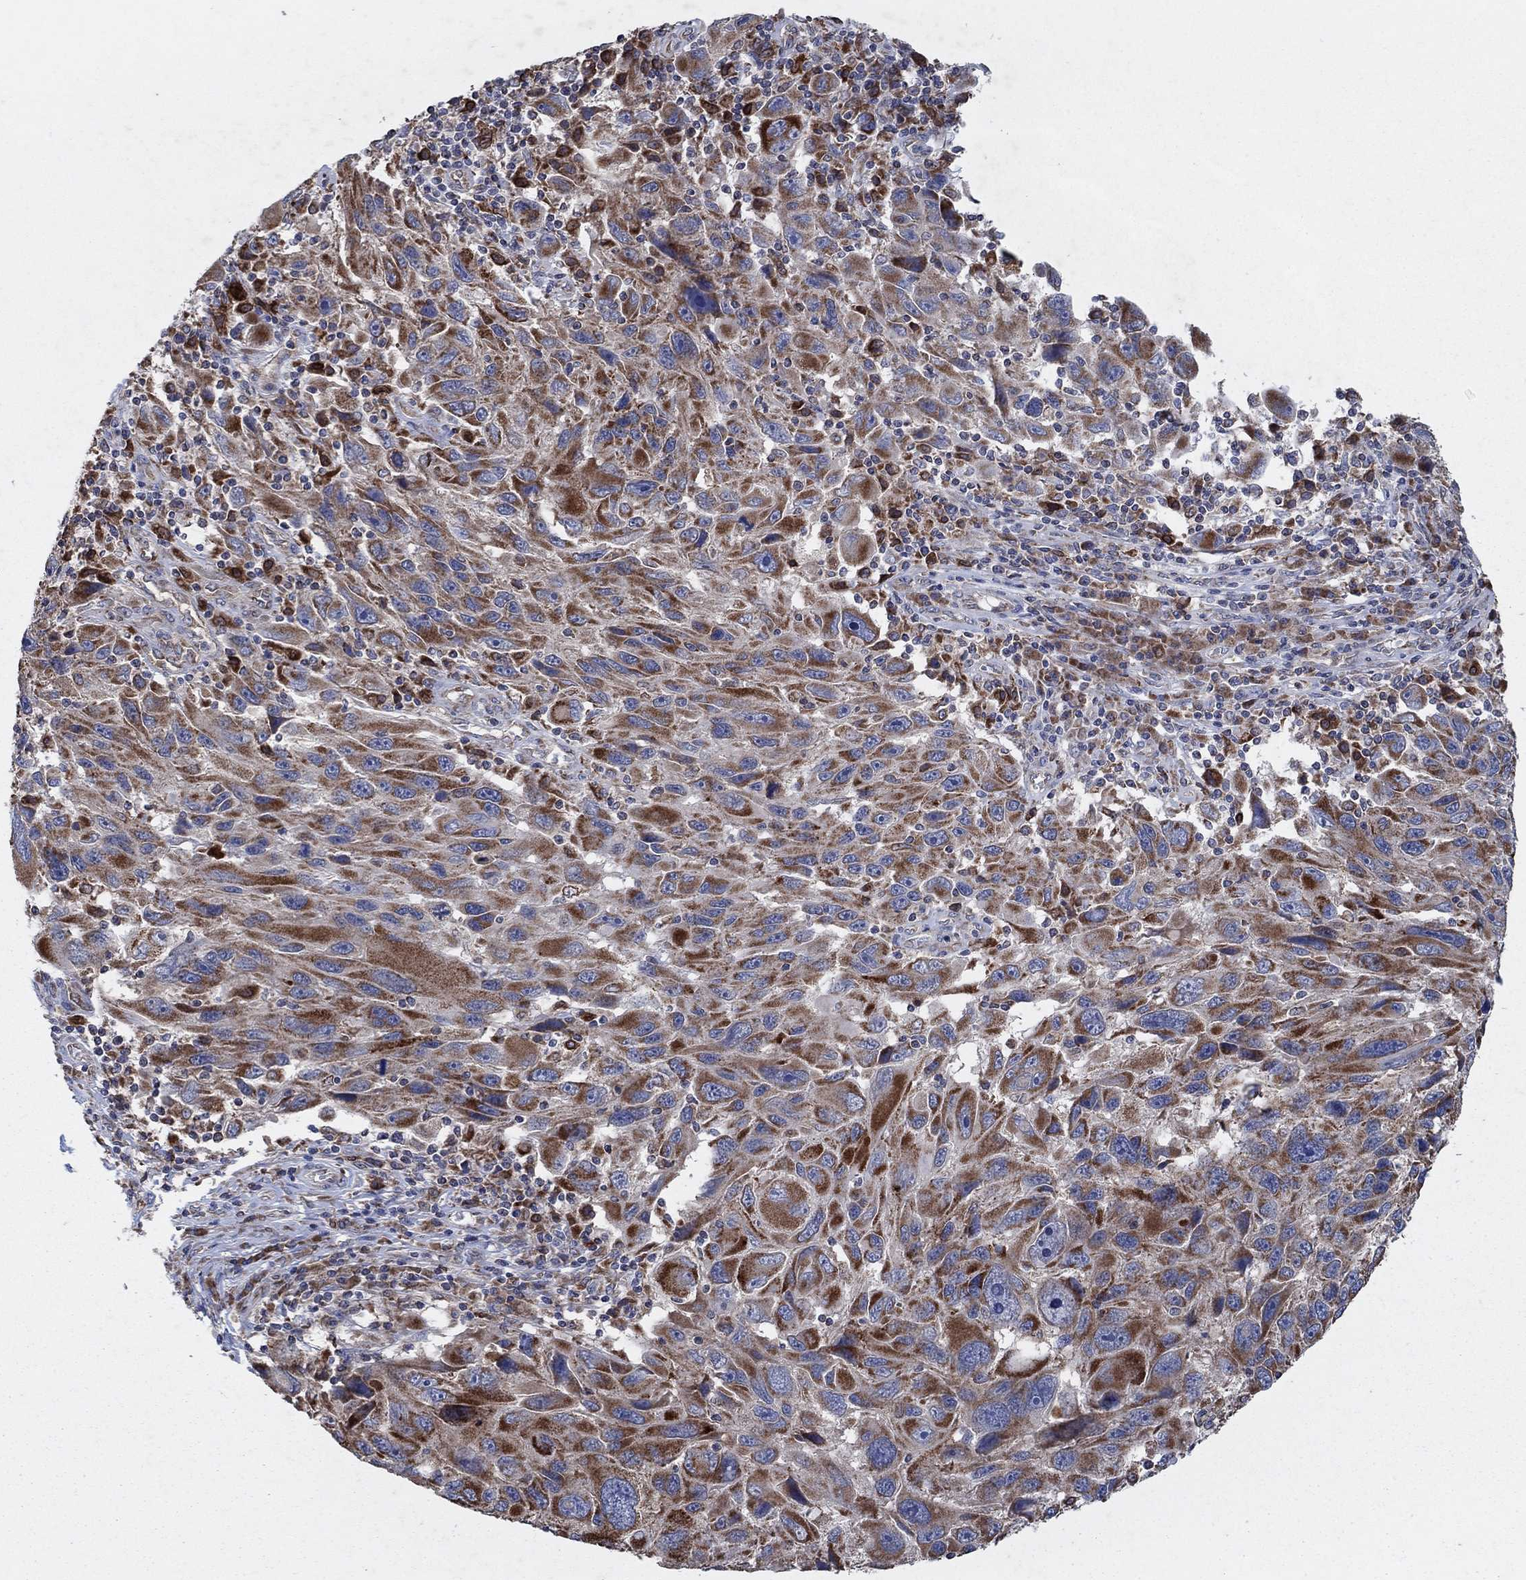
{"staining": {"intensity": "strong", "quantity": ">75%", "location": "cytoplasmic/membranous"}, "tissue": "melanoma", "cell_type": "Tumor cells", "image_type": "cancer", "snomed": [{"axis": "morphology", "description": "Malignant melanoma, NOS"}, {"axis": "topography", "description": "Skin"}], "caption": "This is a micrograph of immunohistochemistry staining of melanoma, which shows strong positivity in the cytoplasmic/membranous of tumor cells.", "gene": "NCEH1", "patient": {"sex": "male", "age": 53}}